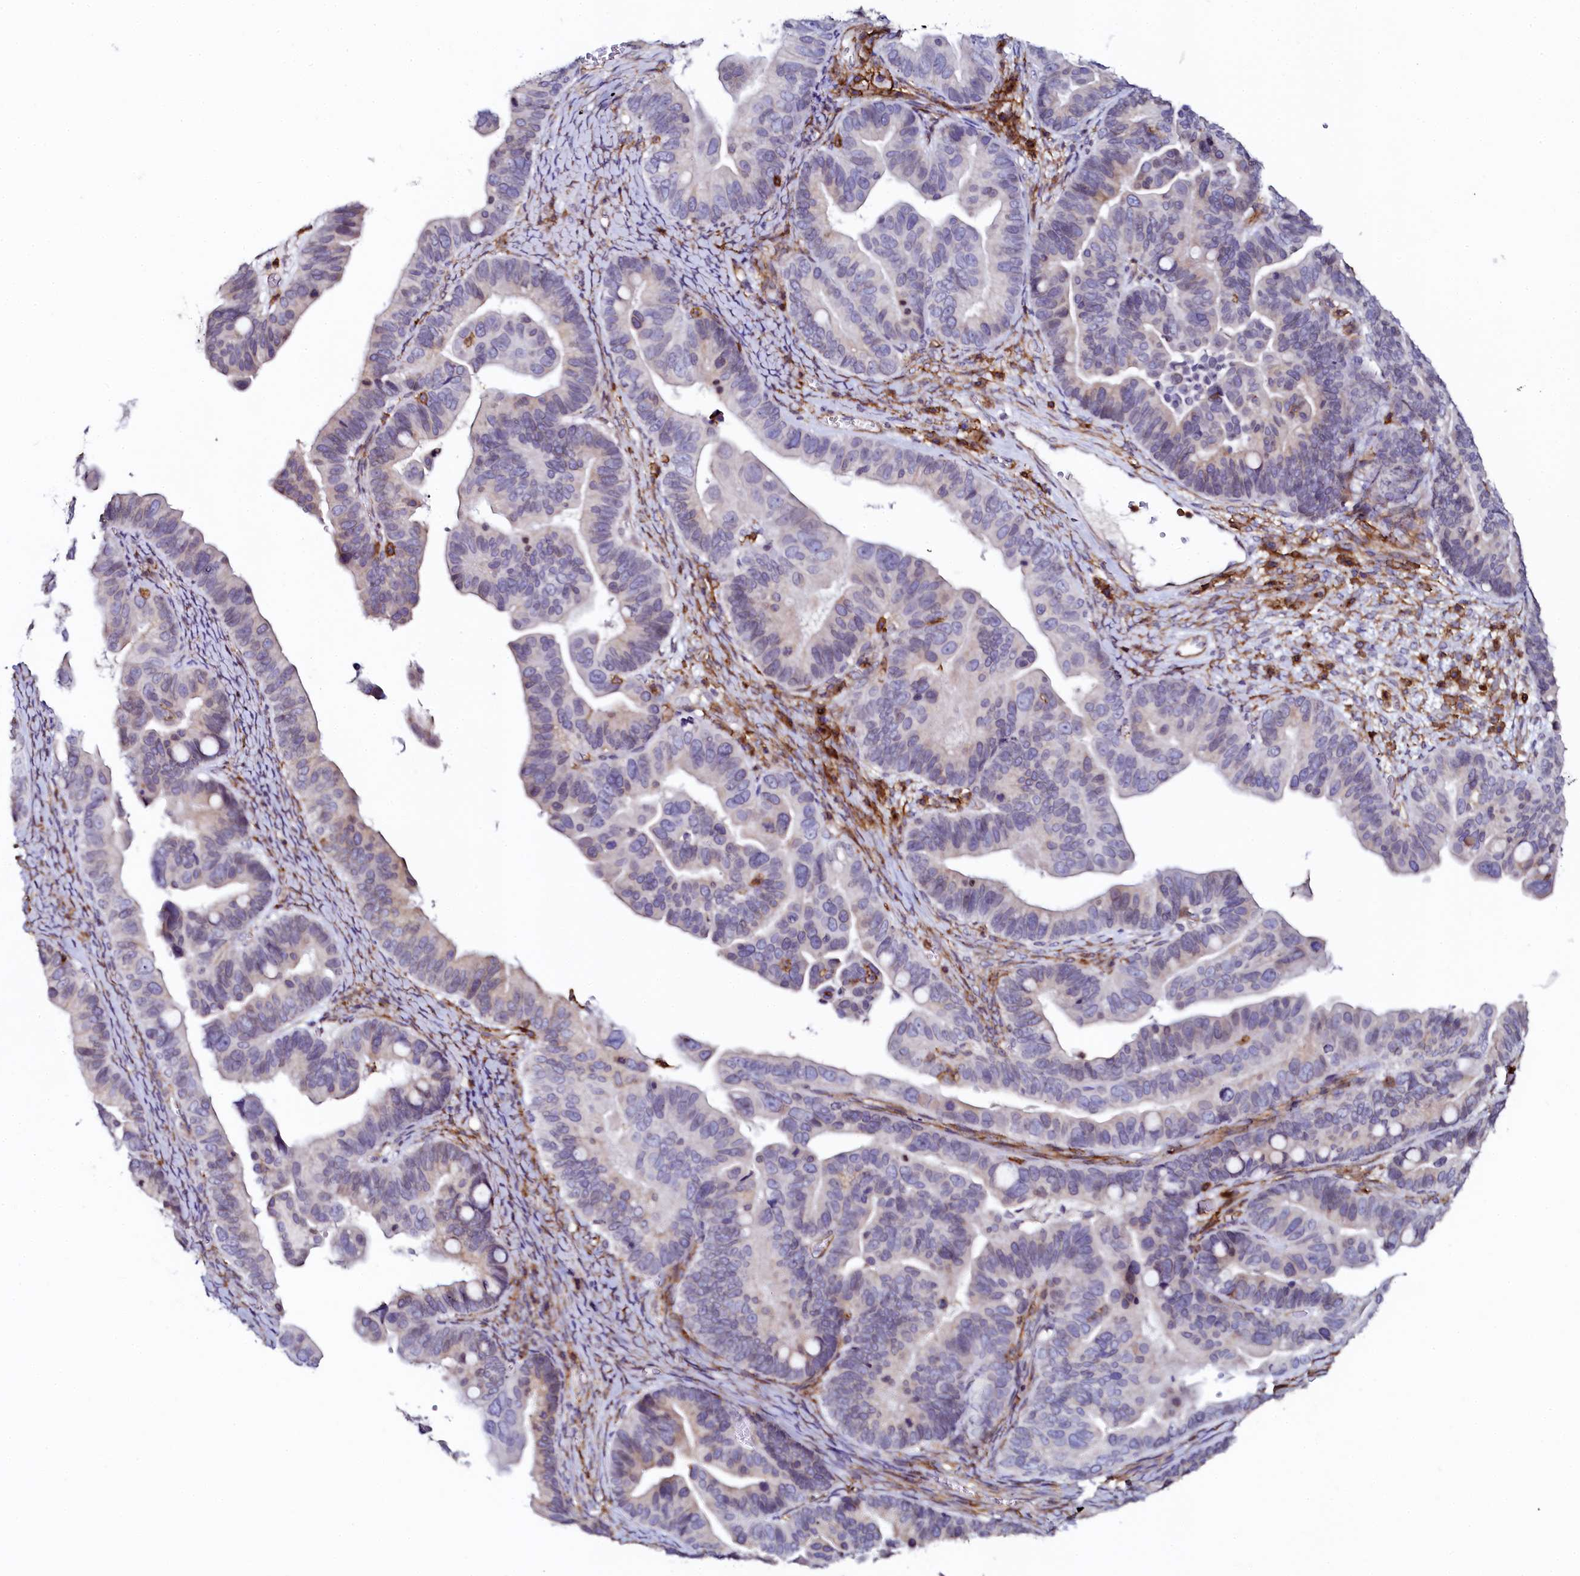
{"staining": {"intensity": "weak", "quantity": "<25%", "location": "cytoplasmic/membranous"}, "tissue": "ovarian cancer", "cell_type": "Tumor cells", "image_type": "cancer", "snomed": [{"axis": "morphology", "description": "Cystadenocarcinoma, serous, NOS"}, {"axis": "topography", "description": "Ovary"}], "caption": "This is an IHC histopathology image of human ovarian cancer. There is no expression in tumor cells.", "gene": "AAAS", "patient": {"sex": "female", "age": 56}}